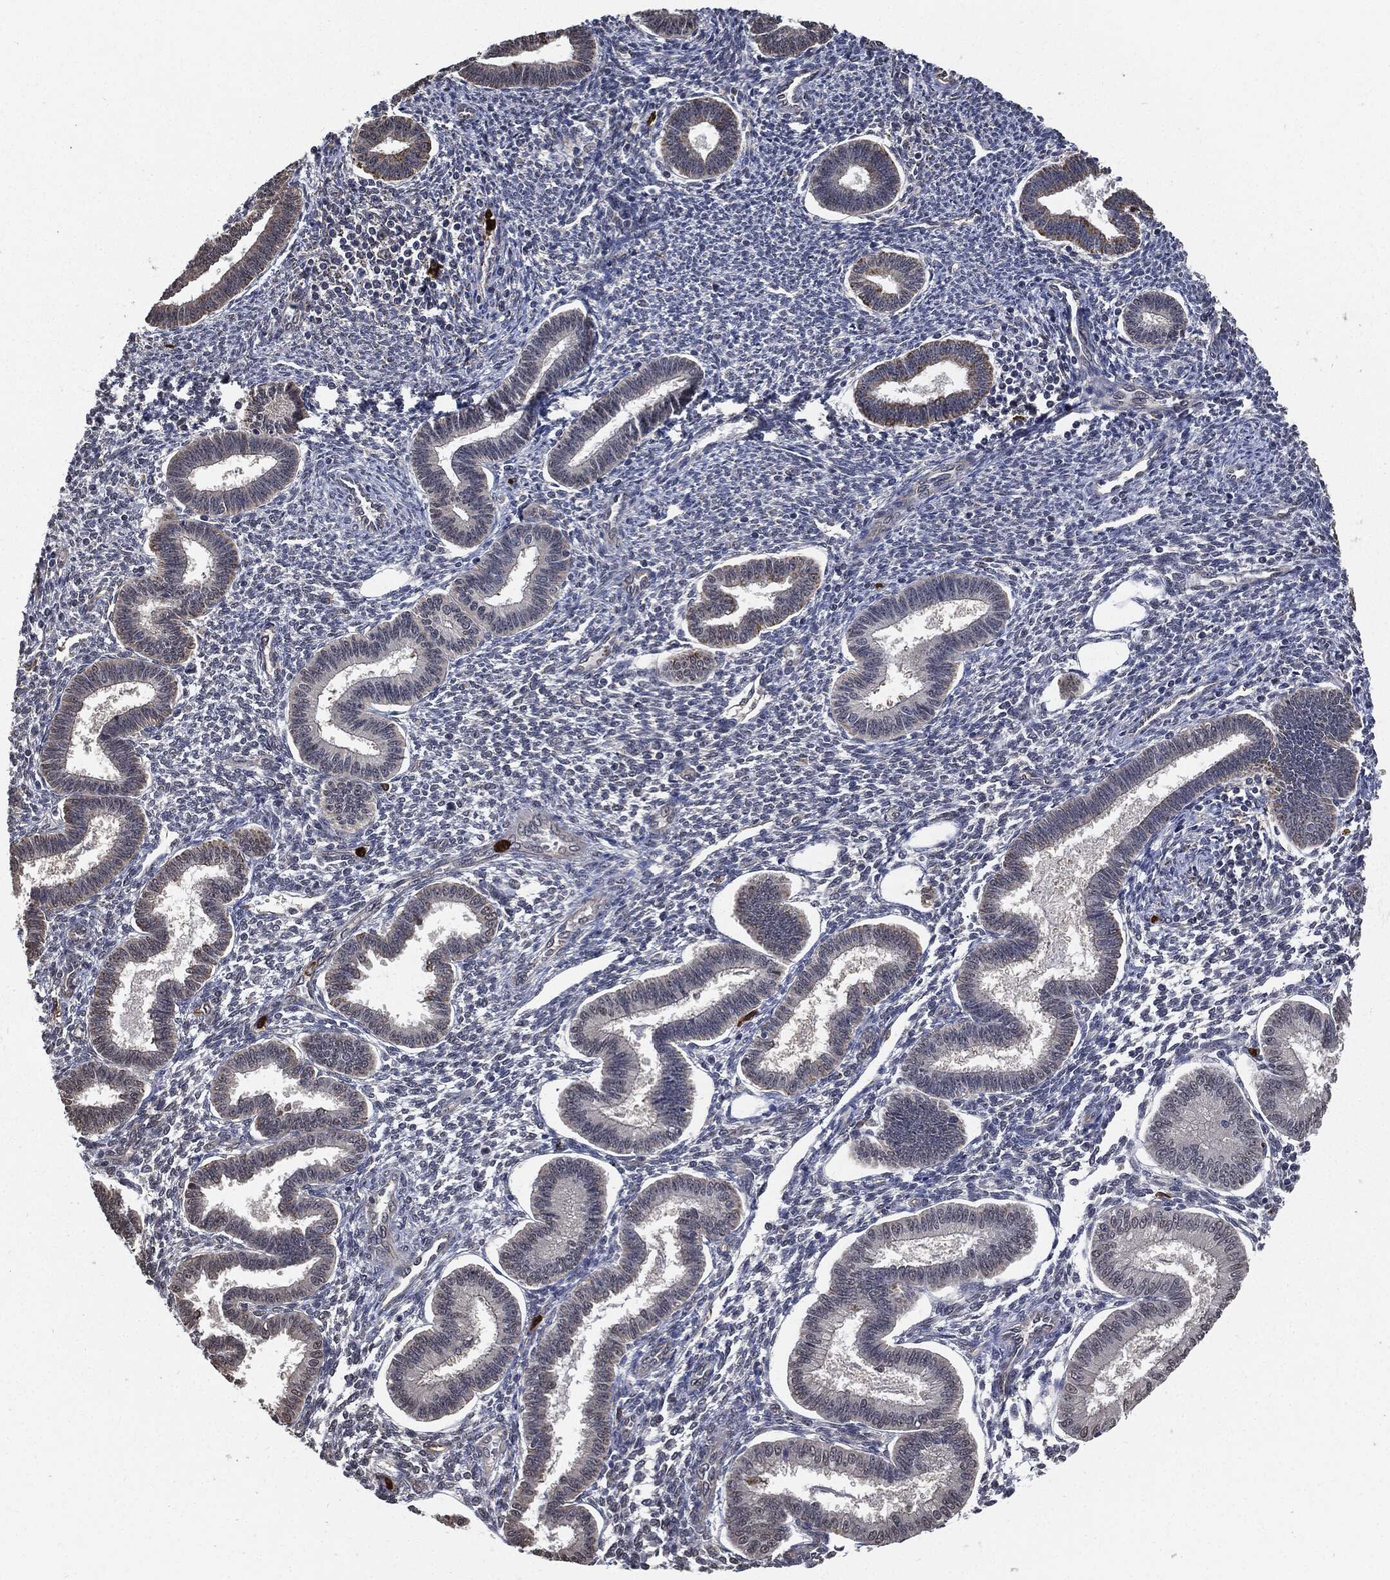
{"staining": {"intensity": "weak", "quantity": "<25%", "location": "cytoplasmic/membranous"}, "tissue": "endometrium", "cell_type": "Cells in endometrial stroma", "image_type": "normal", "snomed": [{"axis": "morphology", "description": "Normal tissue, NOS"}, {"axis": "topography", "description": "Endometrium"}], "caption": "Immunohistochemical staining of benign endometrium demonstrates no significant positivity in cells in endometrial stroma. (DAB IHC visualized using brightfield microscopy, high magnification).", "gene": "S100A9", "patient": {"sex": "female", "age": 43}}